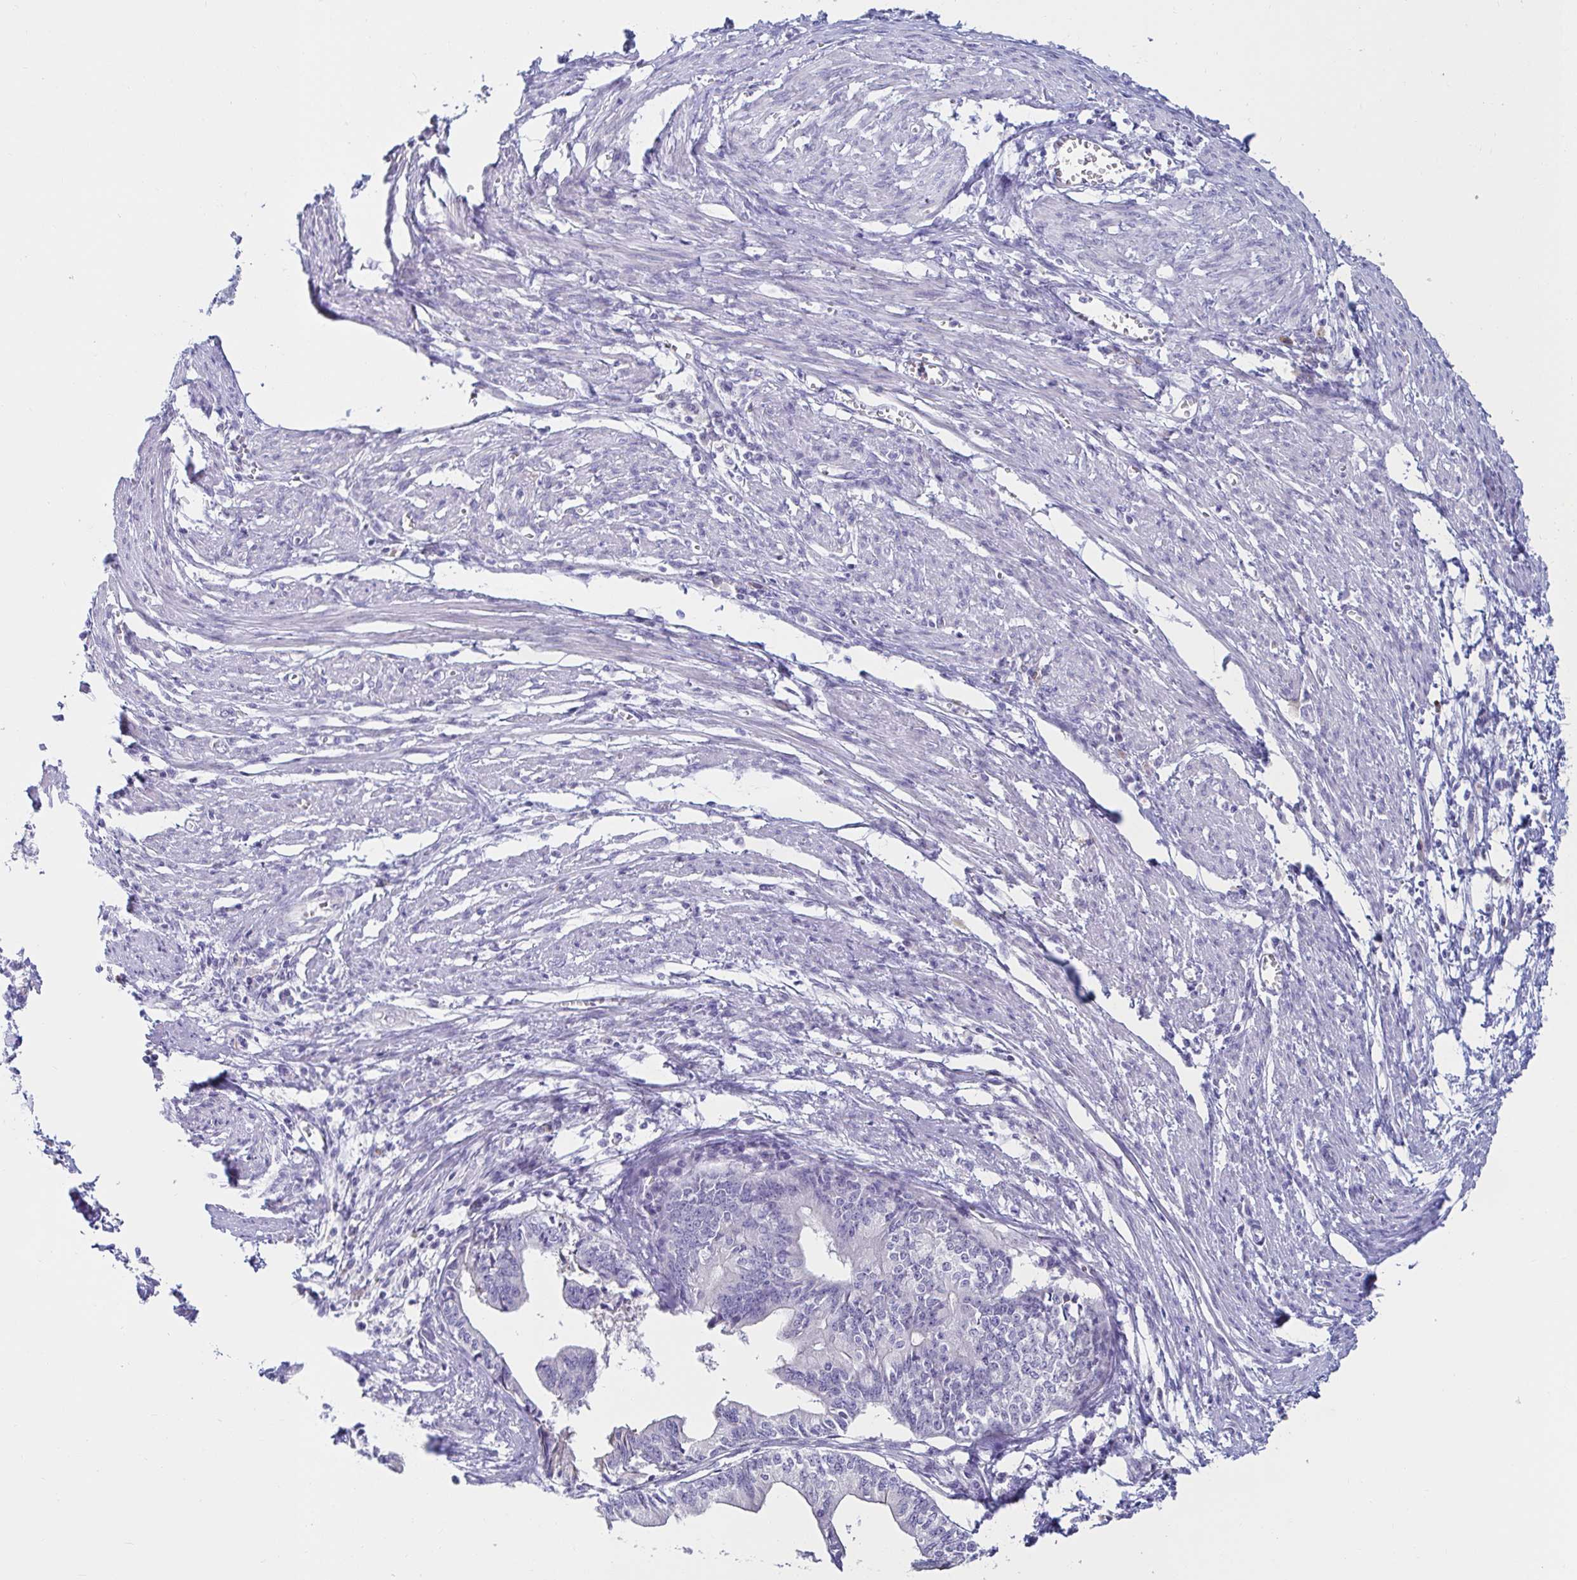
{"staining": {"intensity": "negative", "quantity": "none", "location": "none"}, "tissue": "endometrial cancer", "cell_type": "Tumor cells", "image_type": "cancer", "snomed": [{"axis": "morphology", "description": "Adenocarcinoma, NOS"}, {"axis": "topography", "description": "Endometrium"}], "caption": "Immunohistochemical staining of human endometrial cancer shows no significant positivity in tumor cells. (Brightfield microscopy of DAB (3,3'-diaminobenzidine) immunohistochemistry at high magnification).", "gene": "C4orf17", "patient": {"sex": "female", "age": 65}}